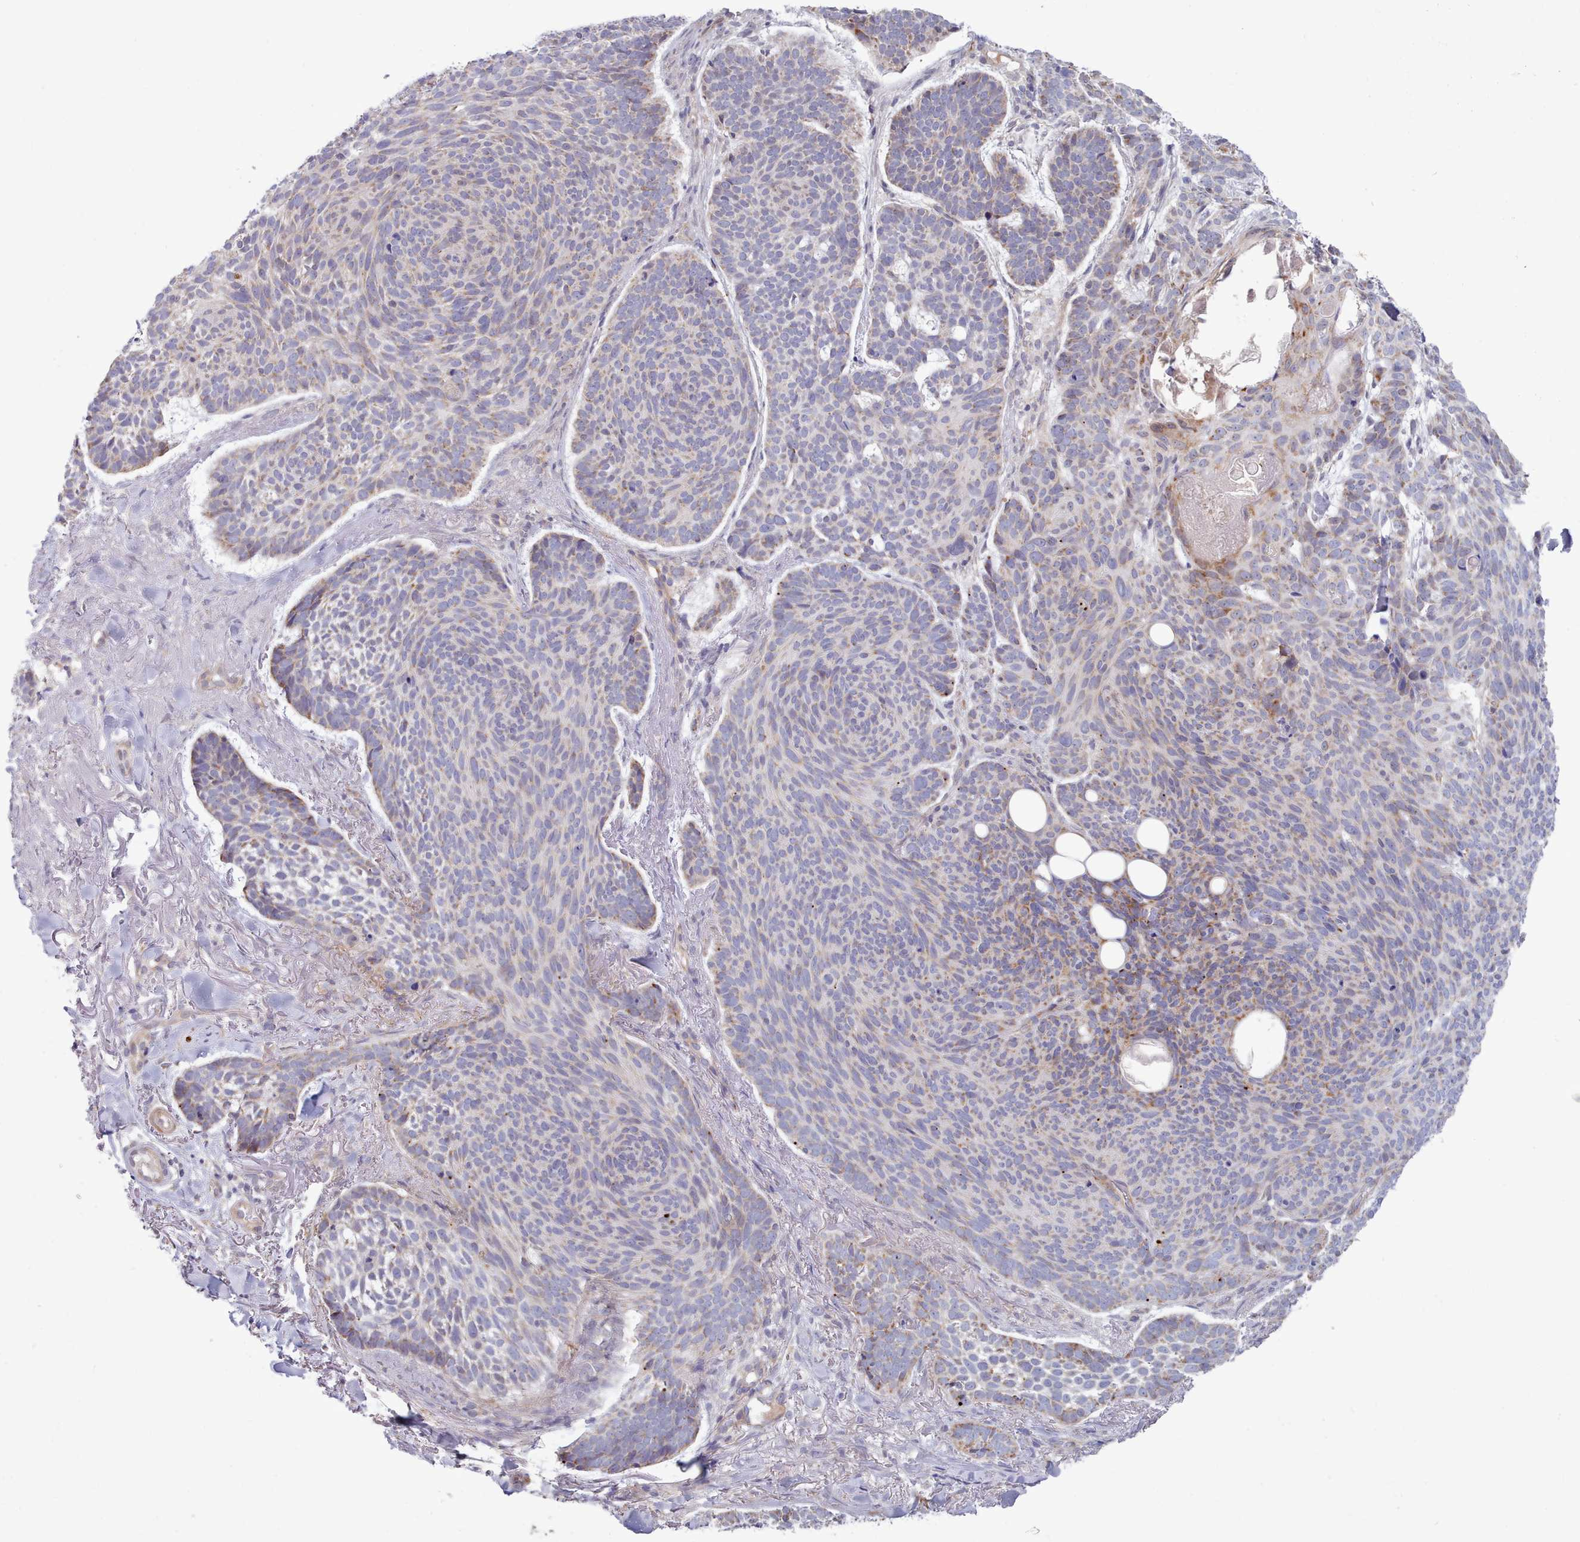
{"staining": {"intensity": "weak", "quantity": "25%-75%", "location": "cytoplasmic/membranous"}, "tissue": "skin cancer", "cell_type": "Tumor cells", "image_type": "cancer", "snomed": [{"axis": "morphology", "description": "Basal cell carcinoma"}, {"axis": "topography", "description": "Skin"}], "caption": "Immunohistochemistry image of neoplastic tissue: human skin basal cell carcinoma stained using immunohistochemistry (IHC) reveals low levels of weak protein expression localized specifically in the cytoplasmic/membranous of tumor cells, appearing as a cytoplasmic/membranous brown color.", "gene": "MRPL21", "patient": {"sex": "male", "age": 70}}